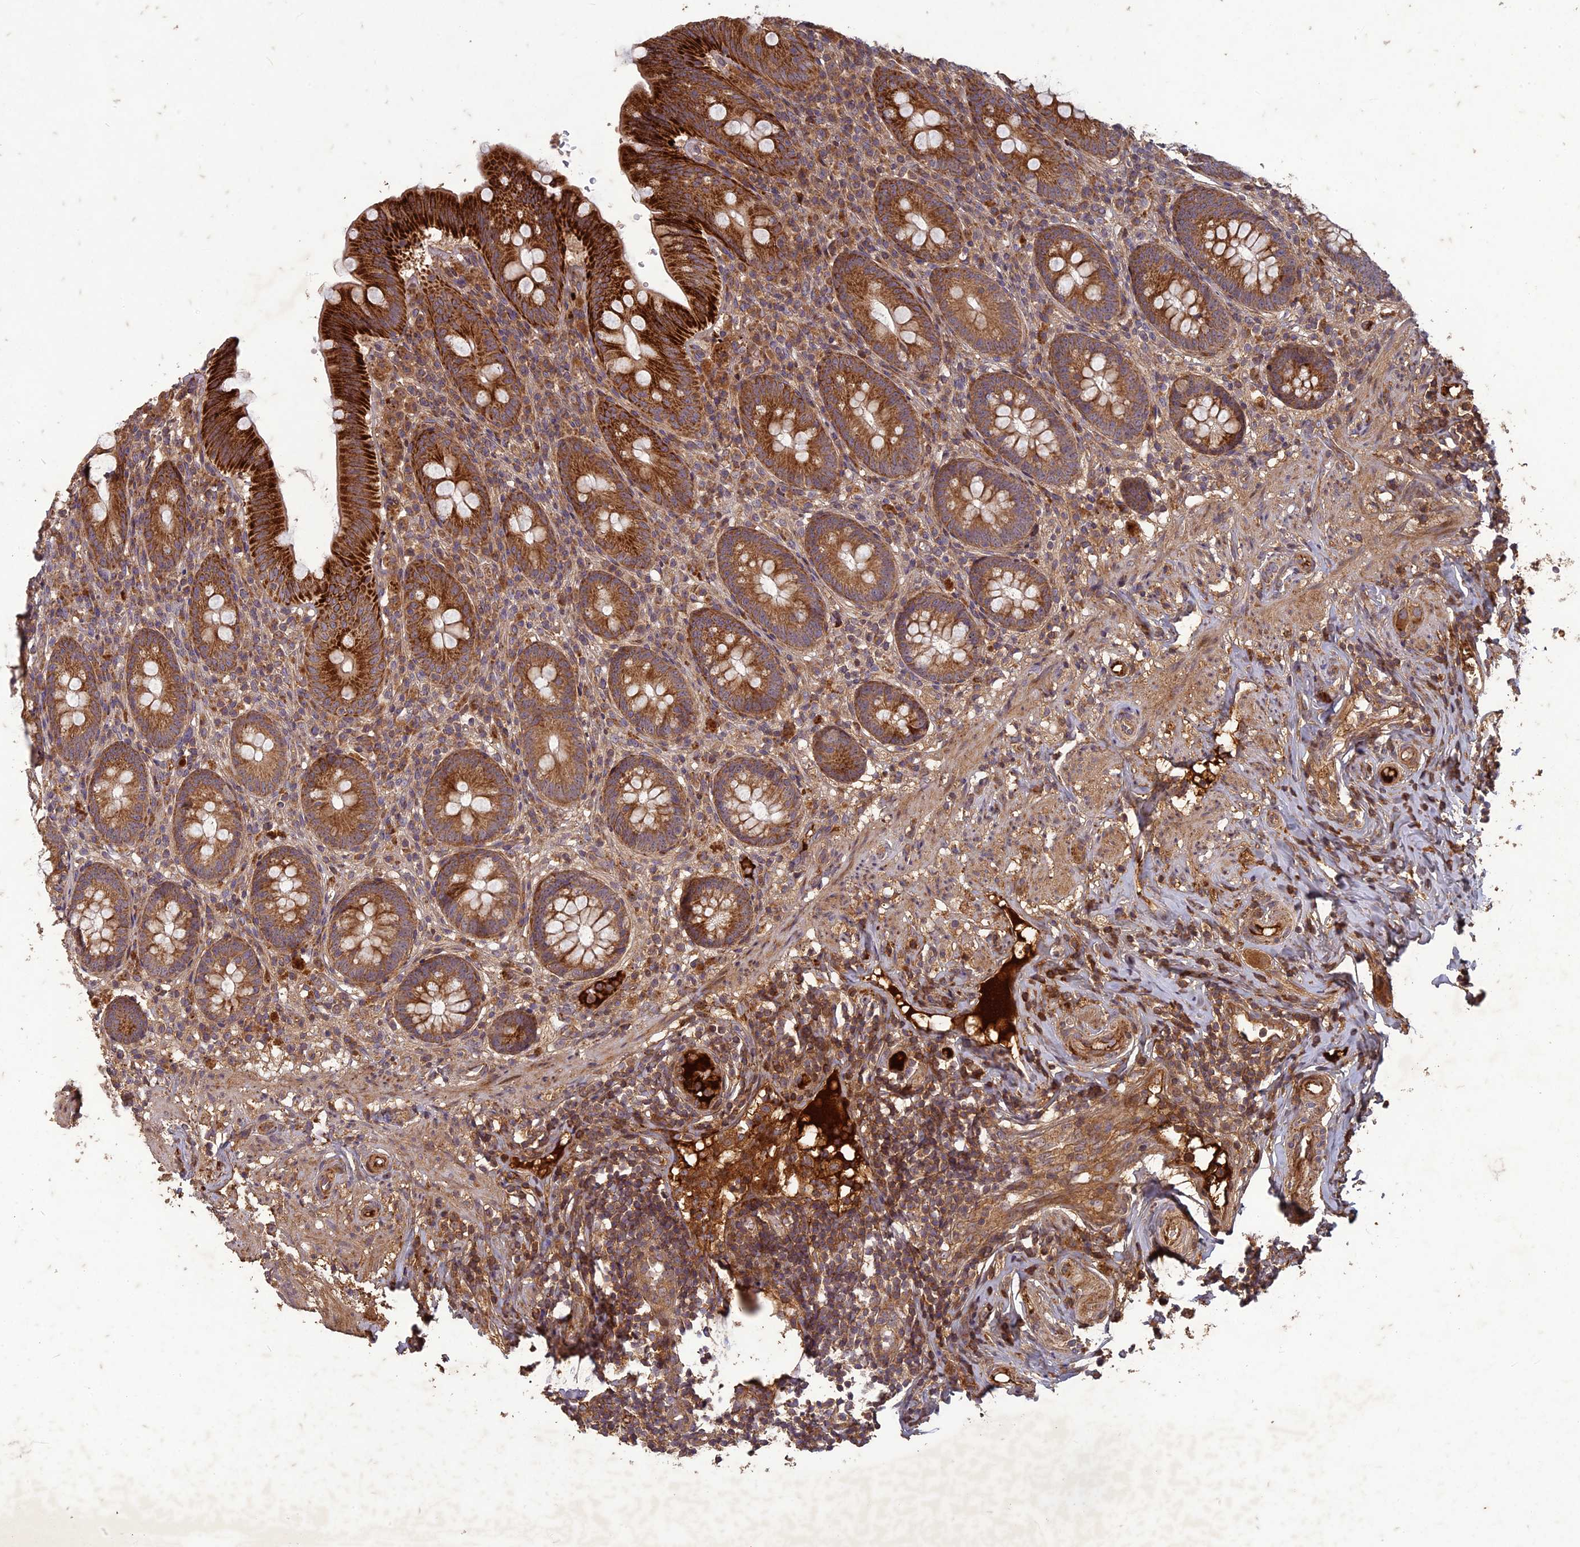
{"staining": {"intensity": "strong", "quantity": ">75%", "location": "cytoplasmic/membranous"}, "tissue": "appendix", "cell_type": "Glandular cells", "image_type": "normal", "snomed": [{"axis": "morphology", "description": "Normal tissue, NOS"}, {"axis": "topography", "description": "Appendix"}], "caption": "A micrograph of human appendix stained for a protein shows strong cytoplasmic/membranous brown staining in glandular cells. The protein is shown in brown color, while the nuclei are stained blue.", "gene": "TCF25", "patient": {"sex": "male", "age": 55}}